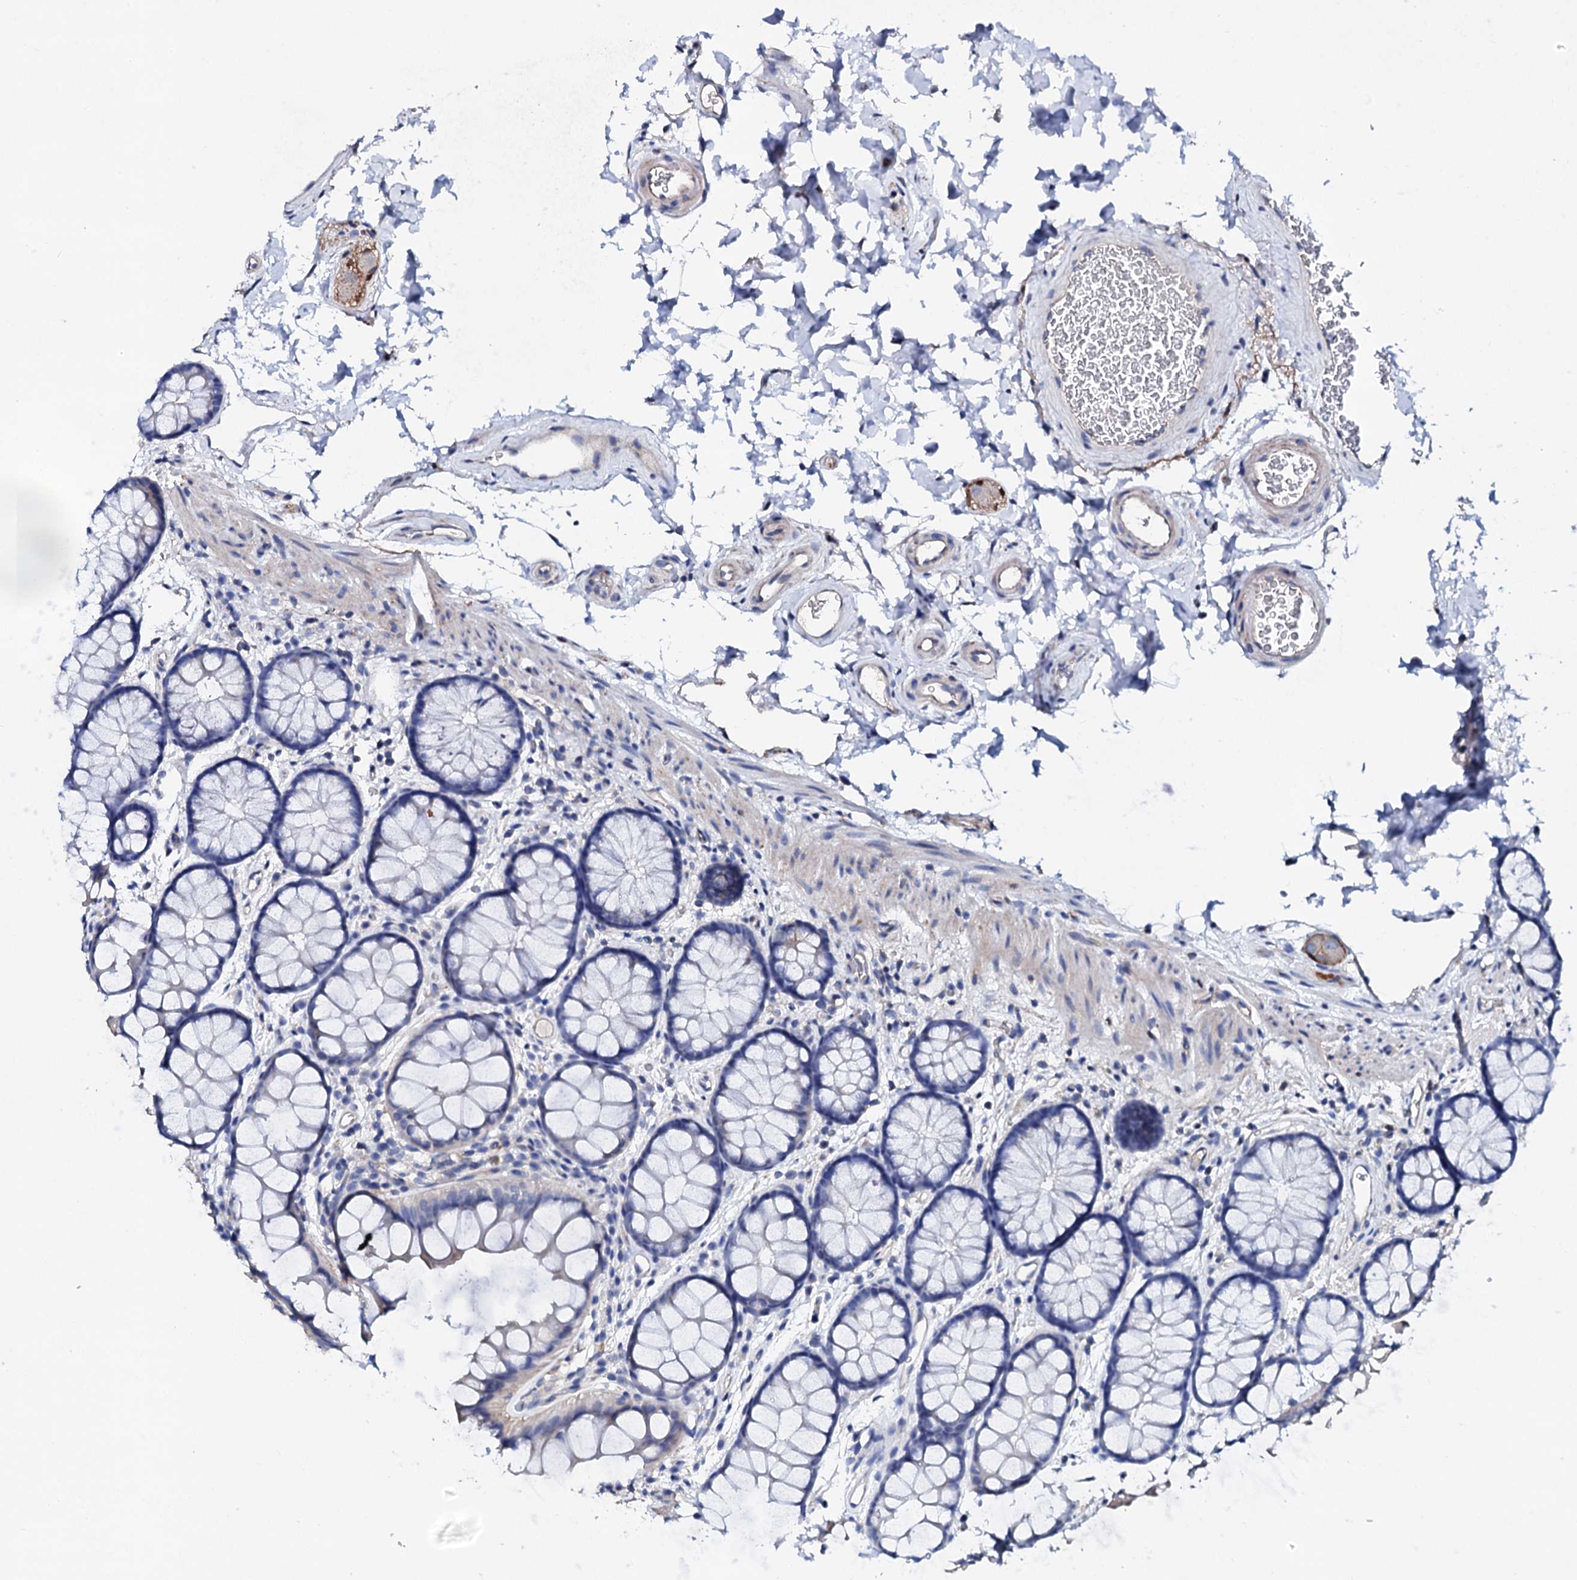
{"staining": {"intensity": "negative", "quantity": "none", "location": "none"}, "tissue": "colon", "cell_type": "Endothelial cells", "image_type": "normal", "snomed": [{"axis": "morphology", "description": "Normal tissue, NOS"}, {"axis": "topography", "description": "Colon"}], "caption": "The photomicrograph shows no staining of endothelial cells in normal colon.", "gene": "KLHL32", "patient": {"sex": "female", "age": 82}}